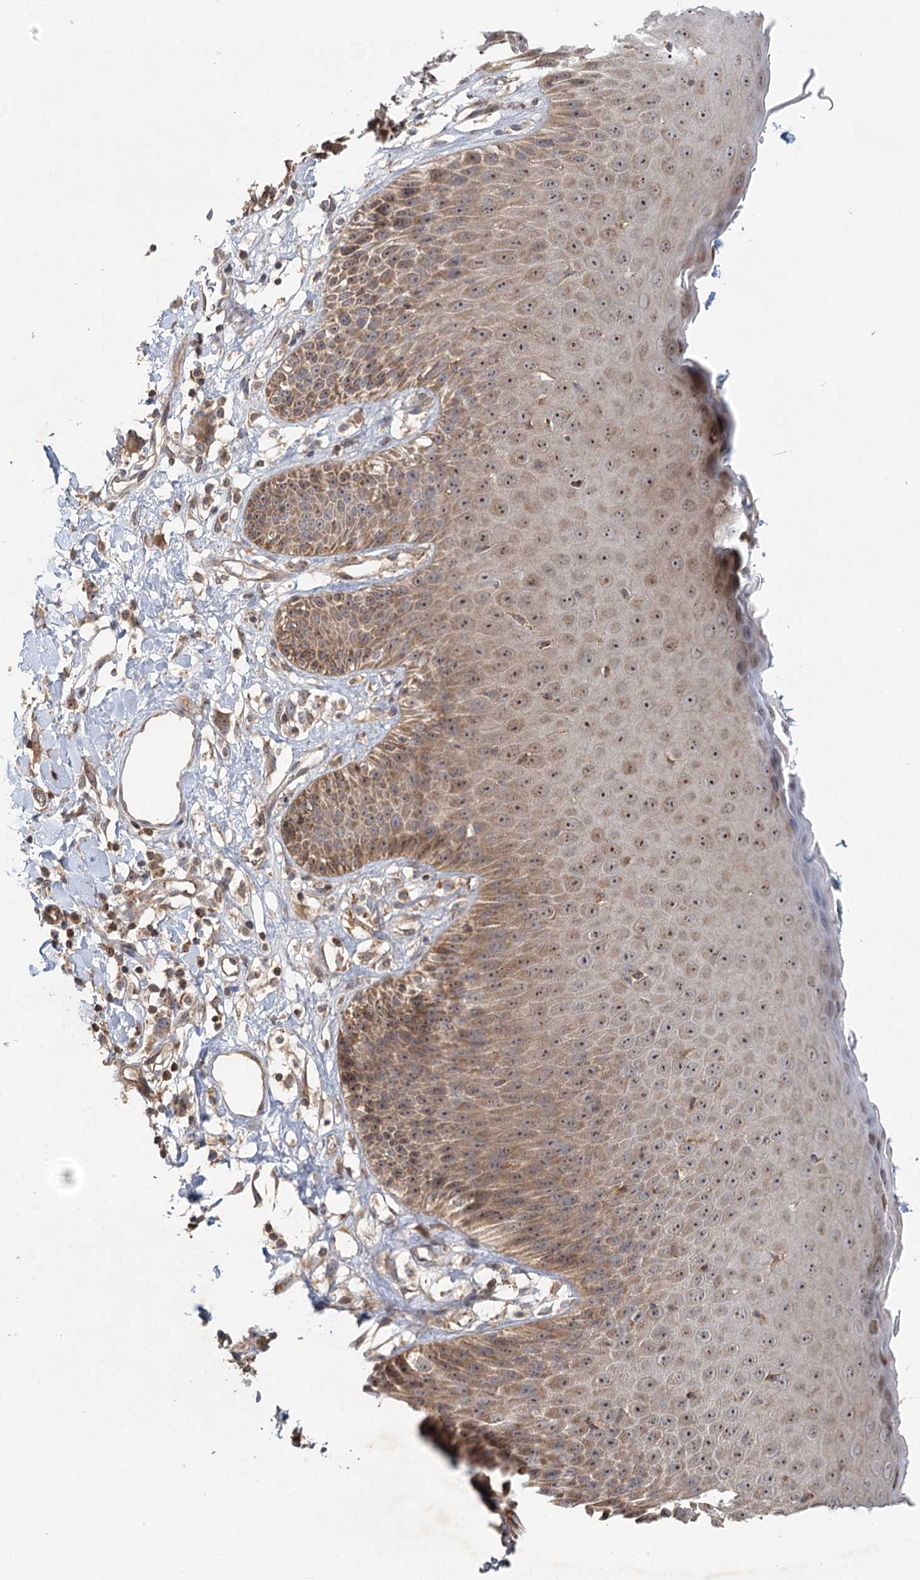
{"staining": {"intensity": "moderate", "quantity": ">75%", "location": "cytoplasmic/membranous,nuclear"}, "tissue": "skin", "cell_type": "Epidermal cells", "image_type": "normal", "snomed": [{"axis": "morphology", "description": "Normal tissue, NOS"}, {"axis": "topography", "description": "Vulva"}], "caption": "Protein positivity by immunohistochemistry (IHC) shows moderate cytoplasmic/membranous,nuclear expression in approximately >75% of epidermal cells in normal skin.", "gene": "ENSG00000273217", "patient": {"sex": "female", "age": 68}}